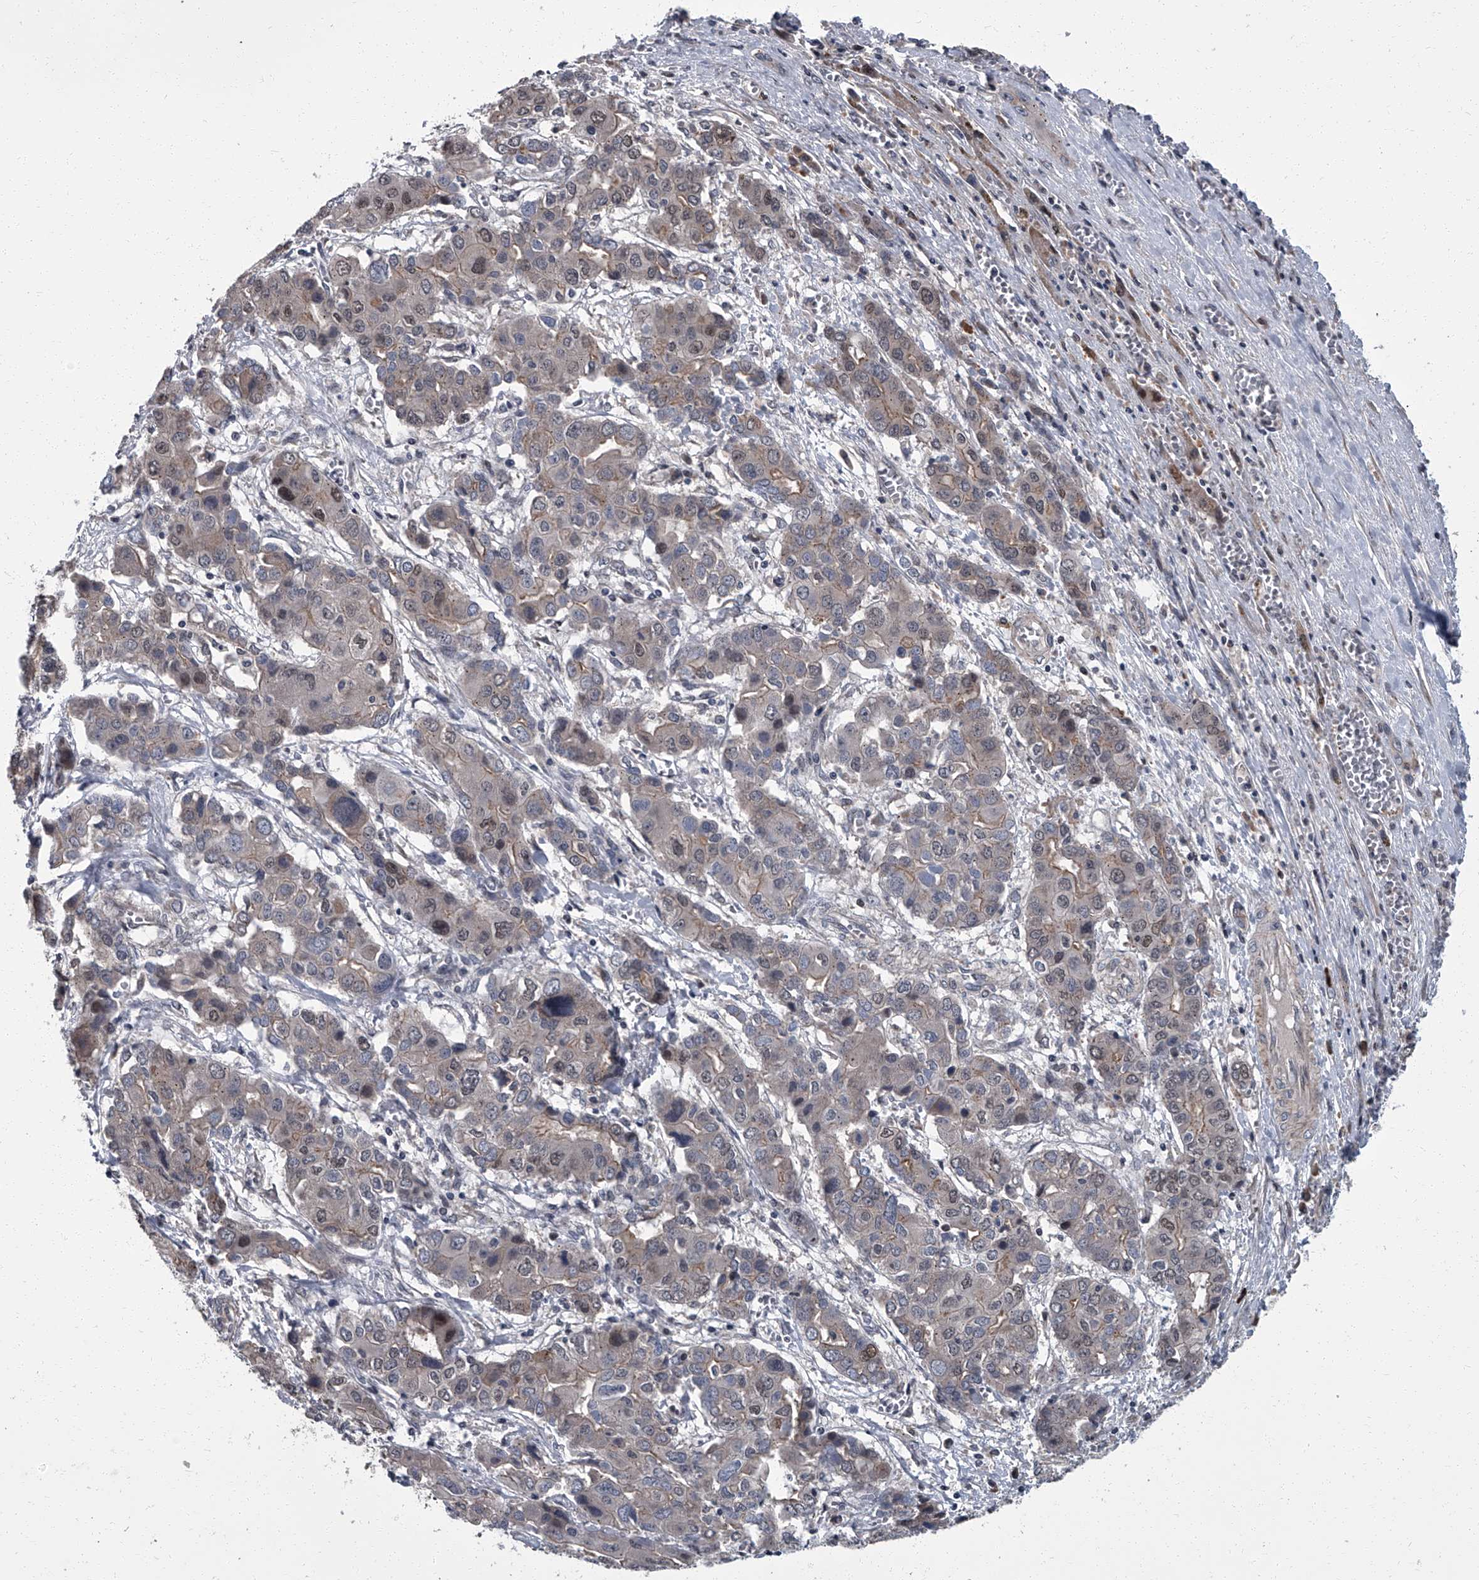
{"staining": {"intensity": "moderate", "quantity": "<25%", "location": "cytoplasmic/membranous,nuclear"}, "tissue": "liver cancer", "cell_type": "Tumor cells", "image_type": "cancer", "snomed": [{"axis": "morphology", "description": "Cholangiocarcinoma"}, {"axis": "topography", "description": "Liver"}], "caption": "Immunohistochemical staining of liver cancer (cholangiocarcinoma) demonstrates moderate cytoplasmic/membranous and nuclear protein expression in approximately <25% of tumor cells. (Brightfield microscopy of DAB IHC at high magnification).", "gene": "ZNF274", "patient": {"sex": "male", "age": 67}}